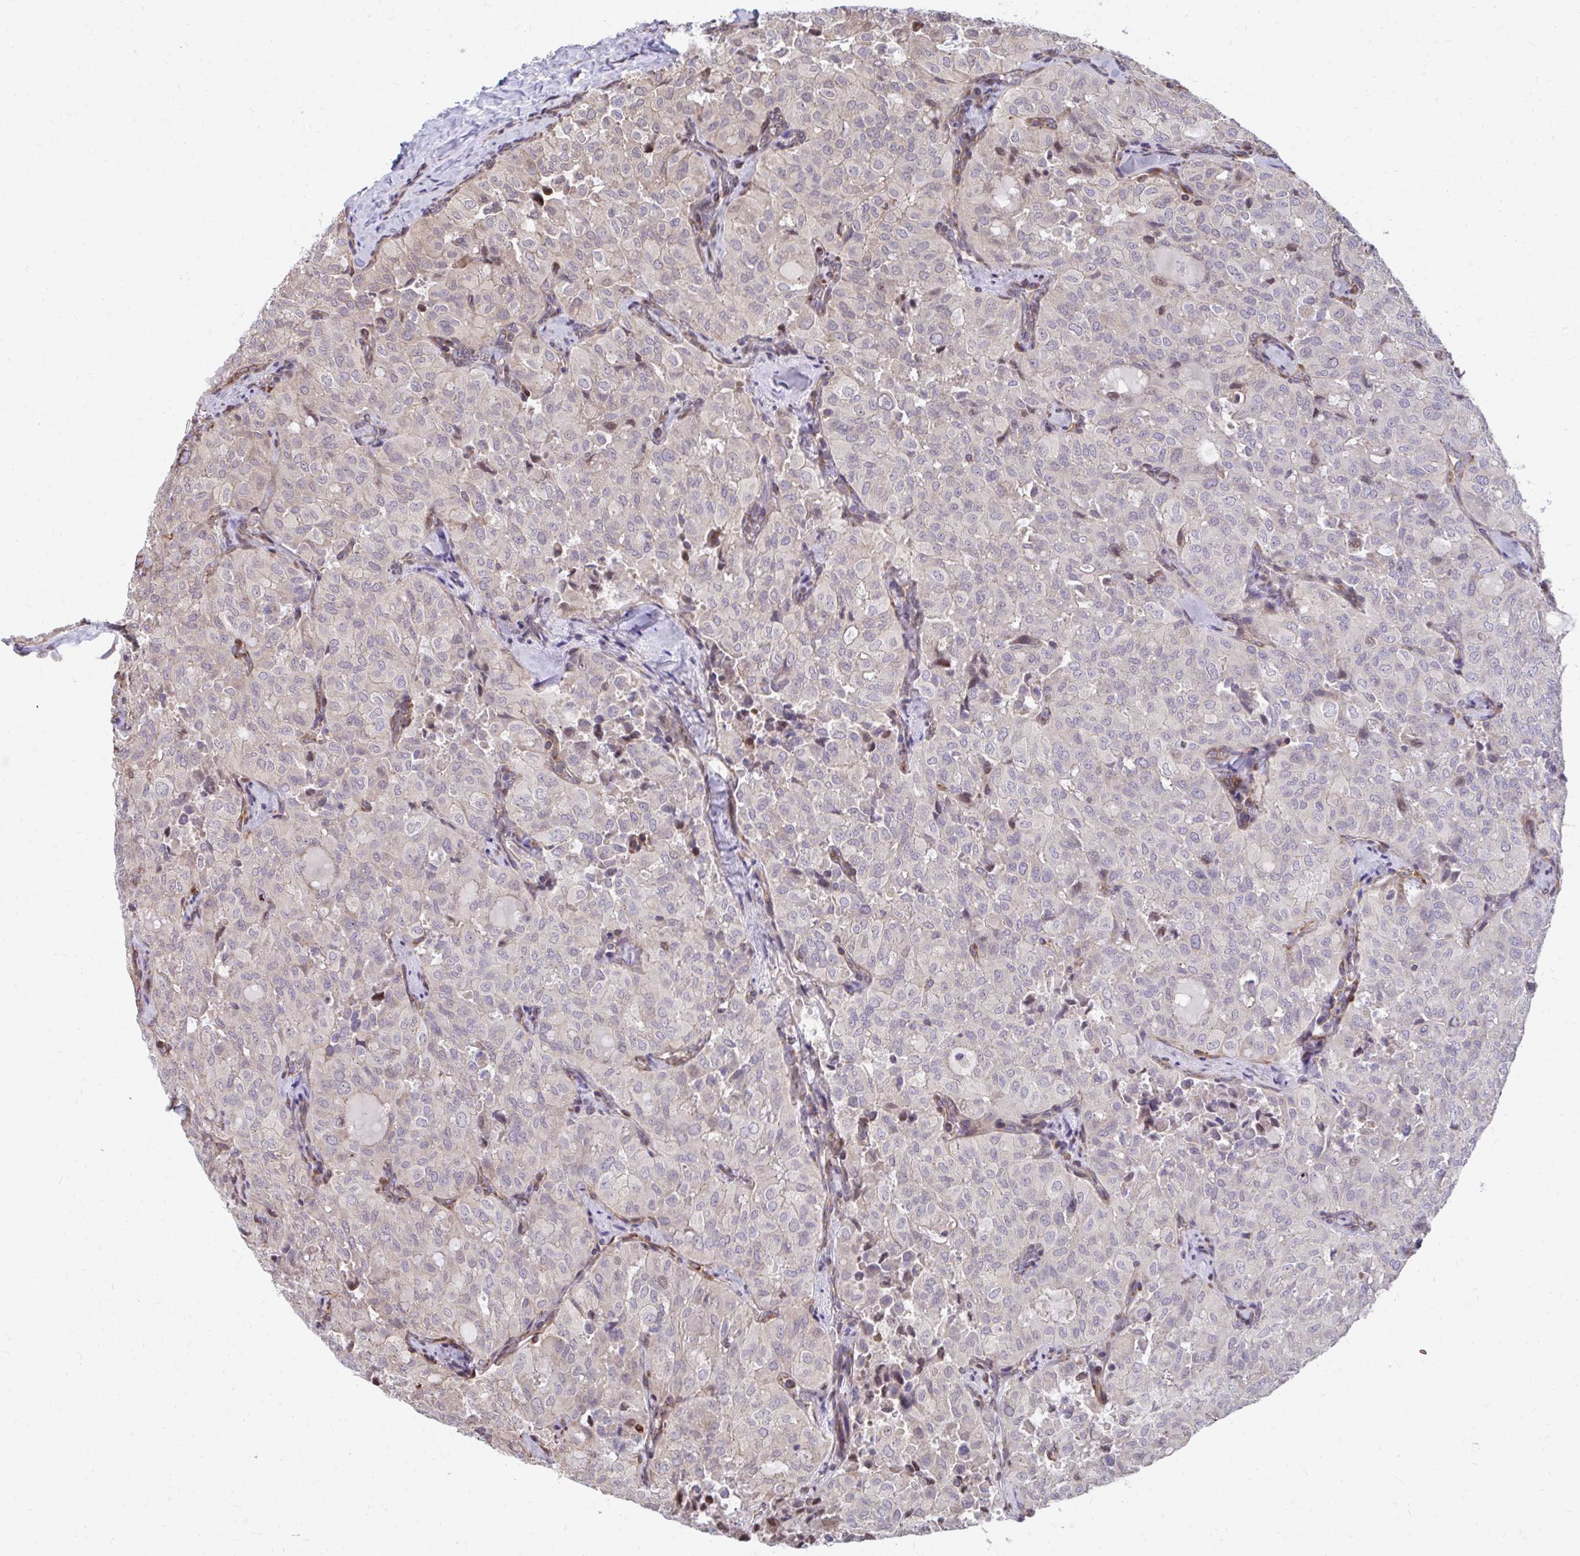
{"staining": {"intensity": "weak", "quantity": "25%-75%", "location": "cytoplasmic/membranous"}, "tissue": "thyroid cancer", "cell_type": "Tumor cells", "image_type": "cancer", "snomed": [{"axis": "morphology", "description": "Follicular adenoma carcinoma, NOS"}, {"axis": "topography", "description": "Thyroid gland"}], "caption": "Protein analysis of thyroid cancer (follicular adenoma carcinoma) tissue shows weak cytoplasmic/membranous staining in approximately 25%-75% of tumor cells.", "gene": "ZNF778", "patient": {"sex": "male", "age": 75}}